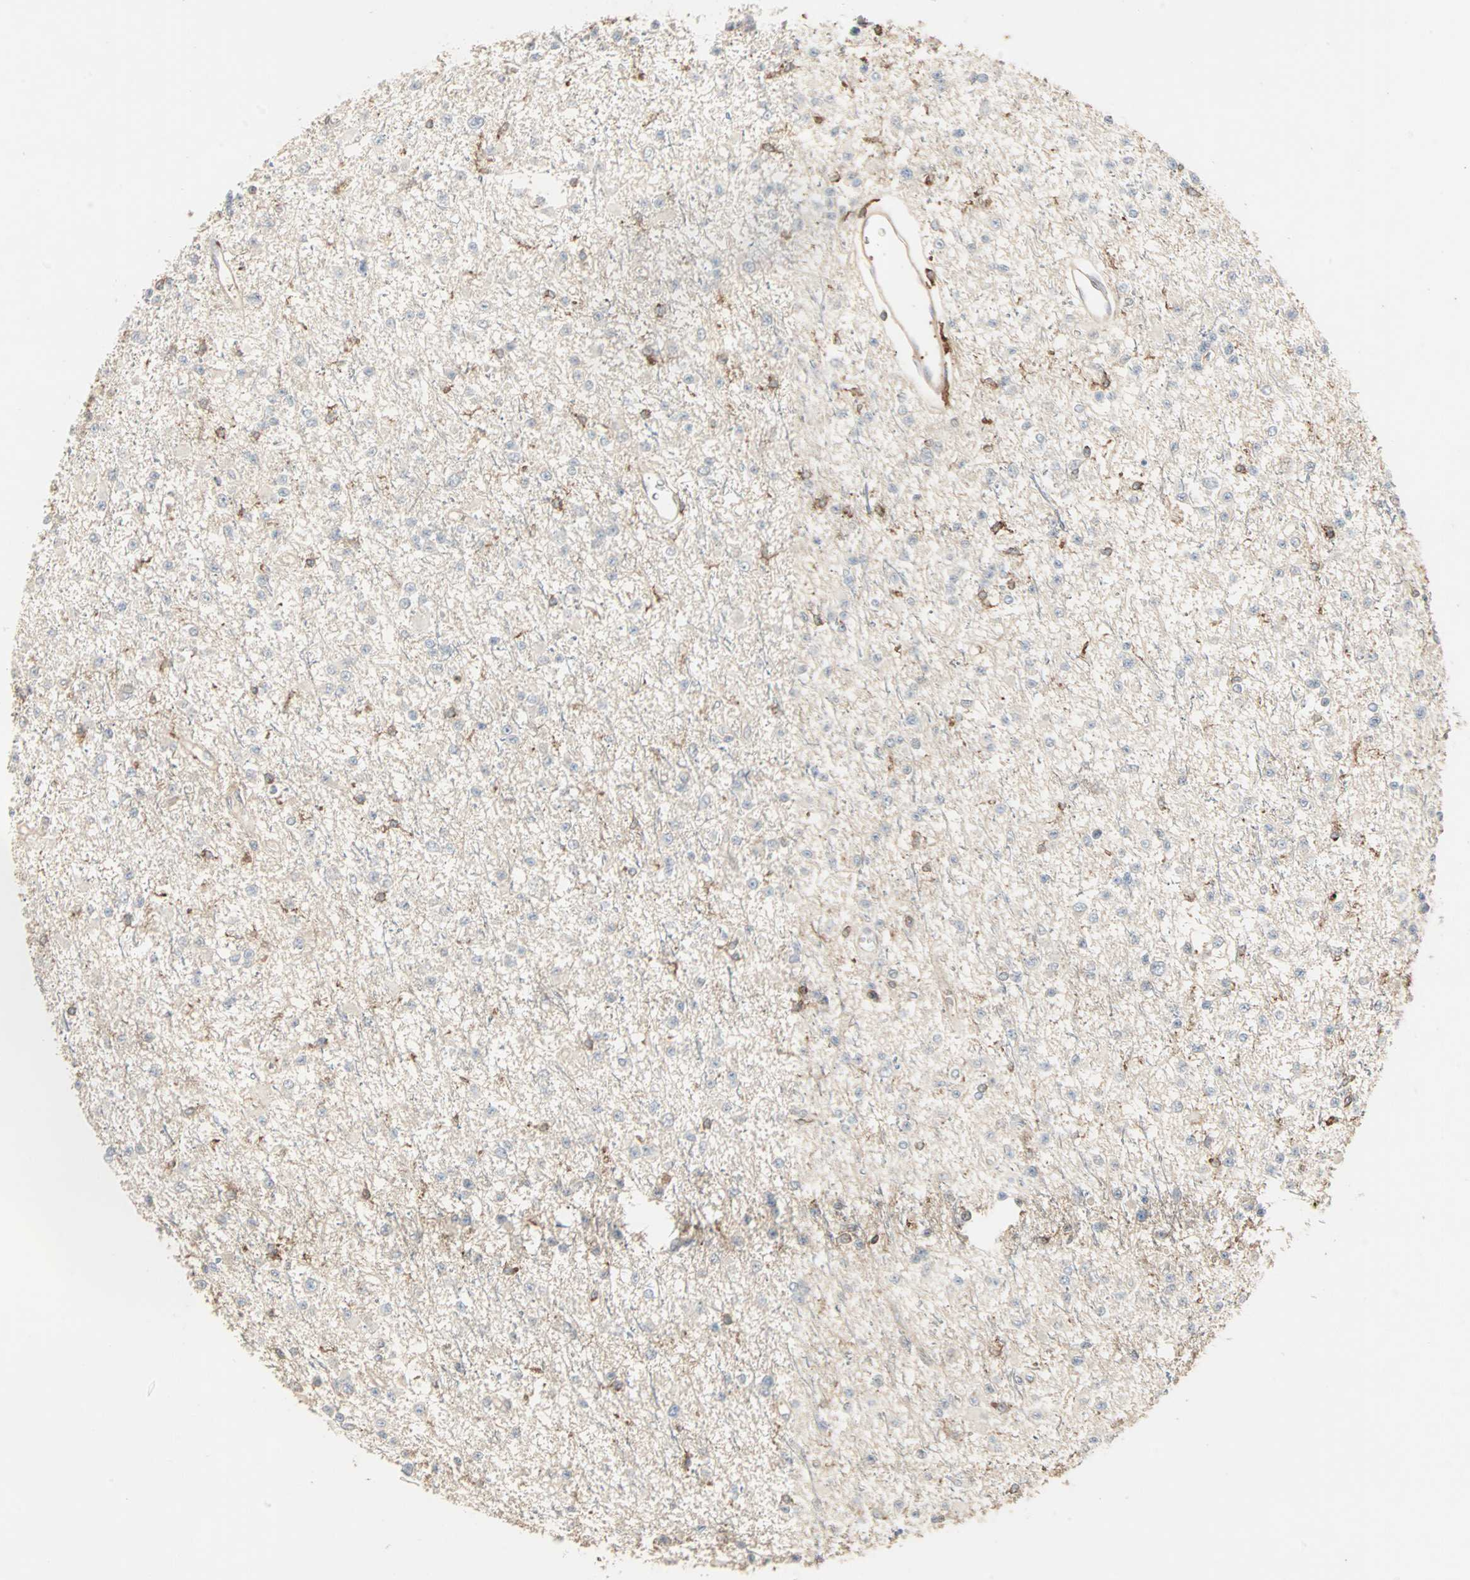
{"staining": {"intensity": "negative", "quantity": "none", "location": "none"}, "tissue": "glioma", "cell_type": "Tumor cells", "image_type": "cancer", "snomed": [{"axis": "morphology", "description": "Glioma, malignant, Low grade"}, {"axis": "topography", "description": "Brain"}], "caption": "Tumor cells show no significant protein expression in glioma.", "gene": "GNAI2", "patient": {"sex": "female", "age": 22}}